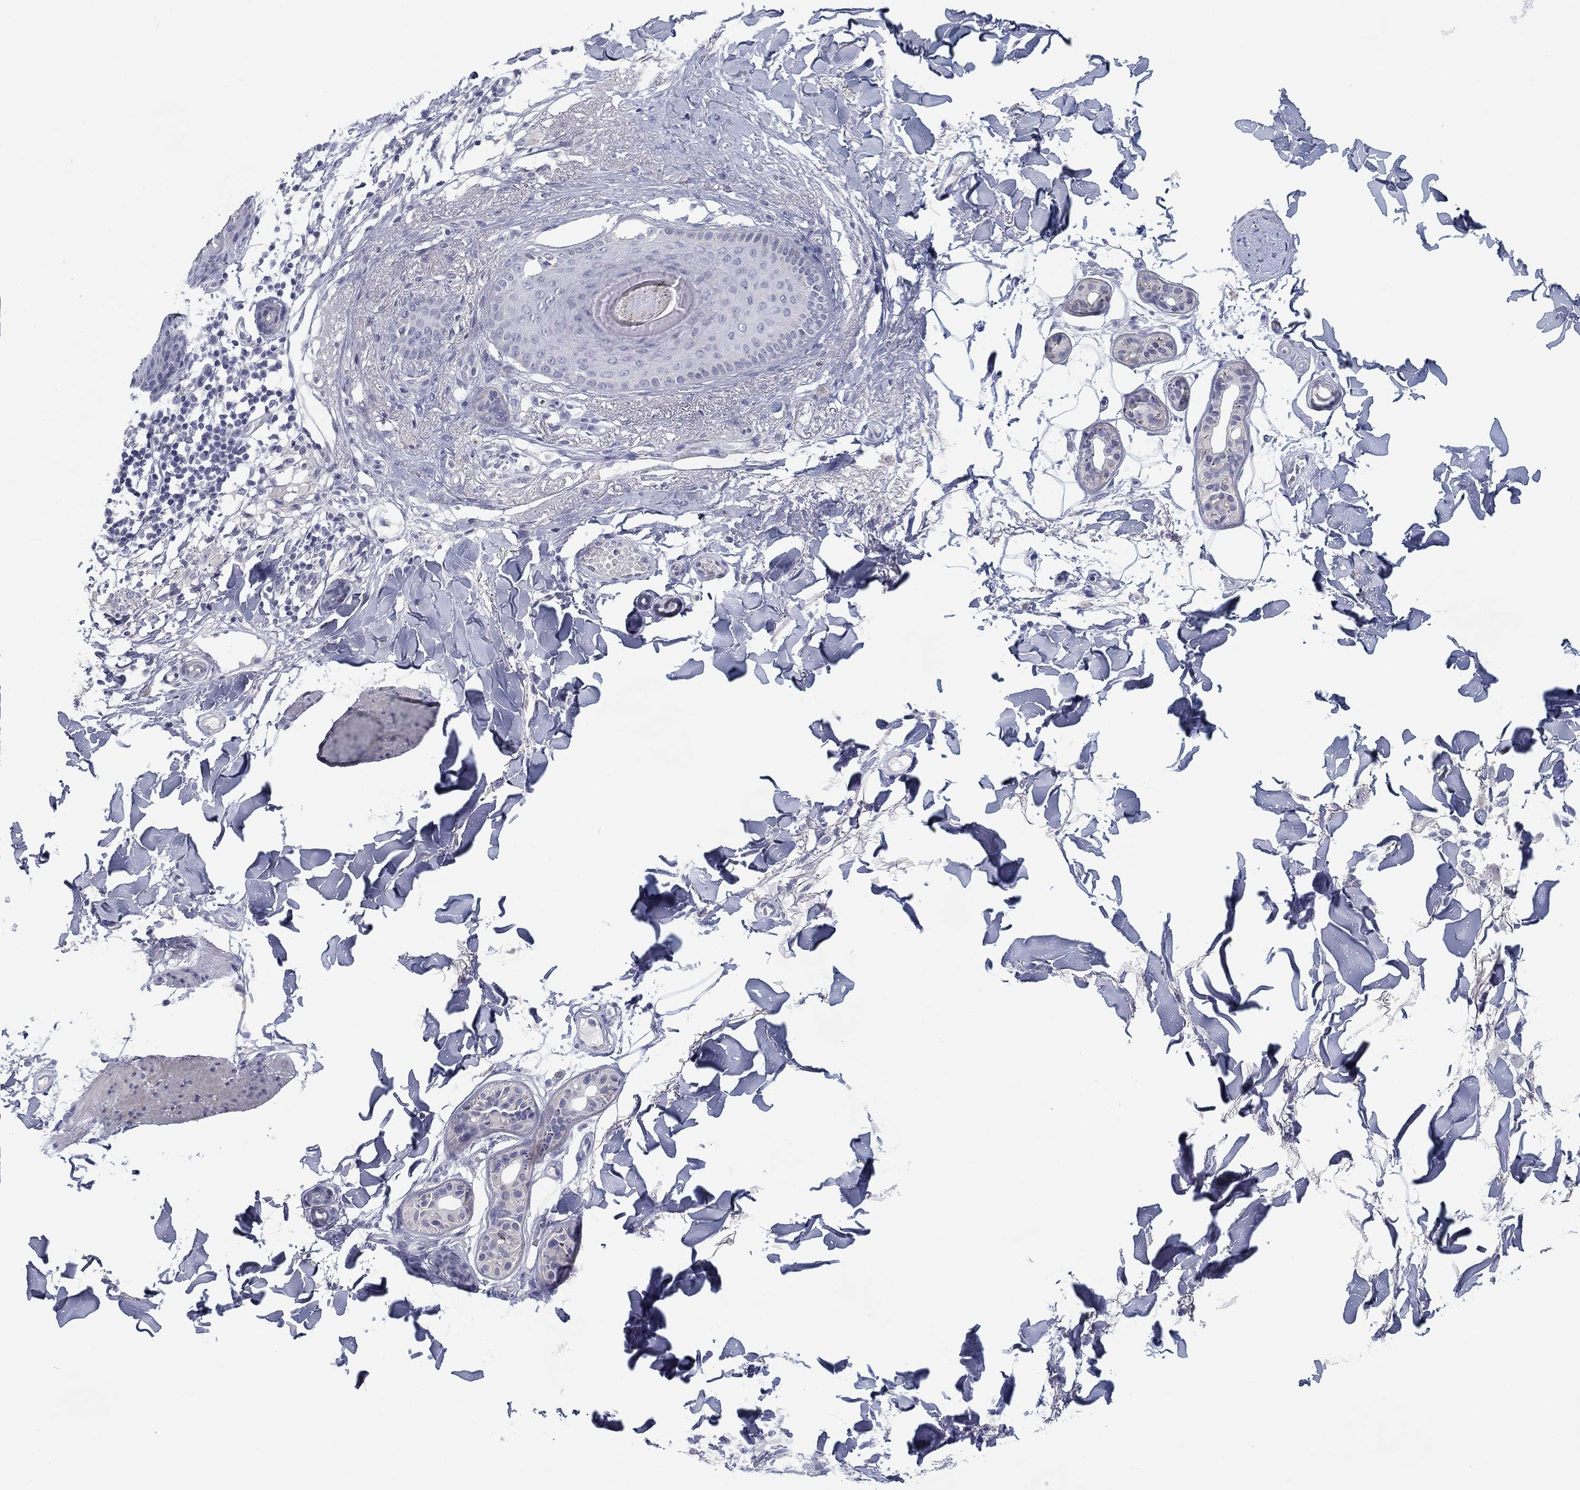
{"staining": {"intensity": "negative", "quantity": "none", "location": "none"}, "tissue": "skin cancer", "cell_type": "Tumor cells", "image_type": "cancer", "snomed": [{"axis": "morphology", "description": "Normal tissue, NOS"}, {"axis": "morphology", "description": "Basal cell carcinoma"}, {"axis": "topography", "description": "Skin"}], "caption": "The histopathology image shows no staining of tumor cells in basal cell carcinoma (skin). Nuclei are stained in blue.", "gene": "CALB1", "patient": {"sex": "male", "age": 84}}